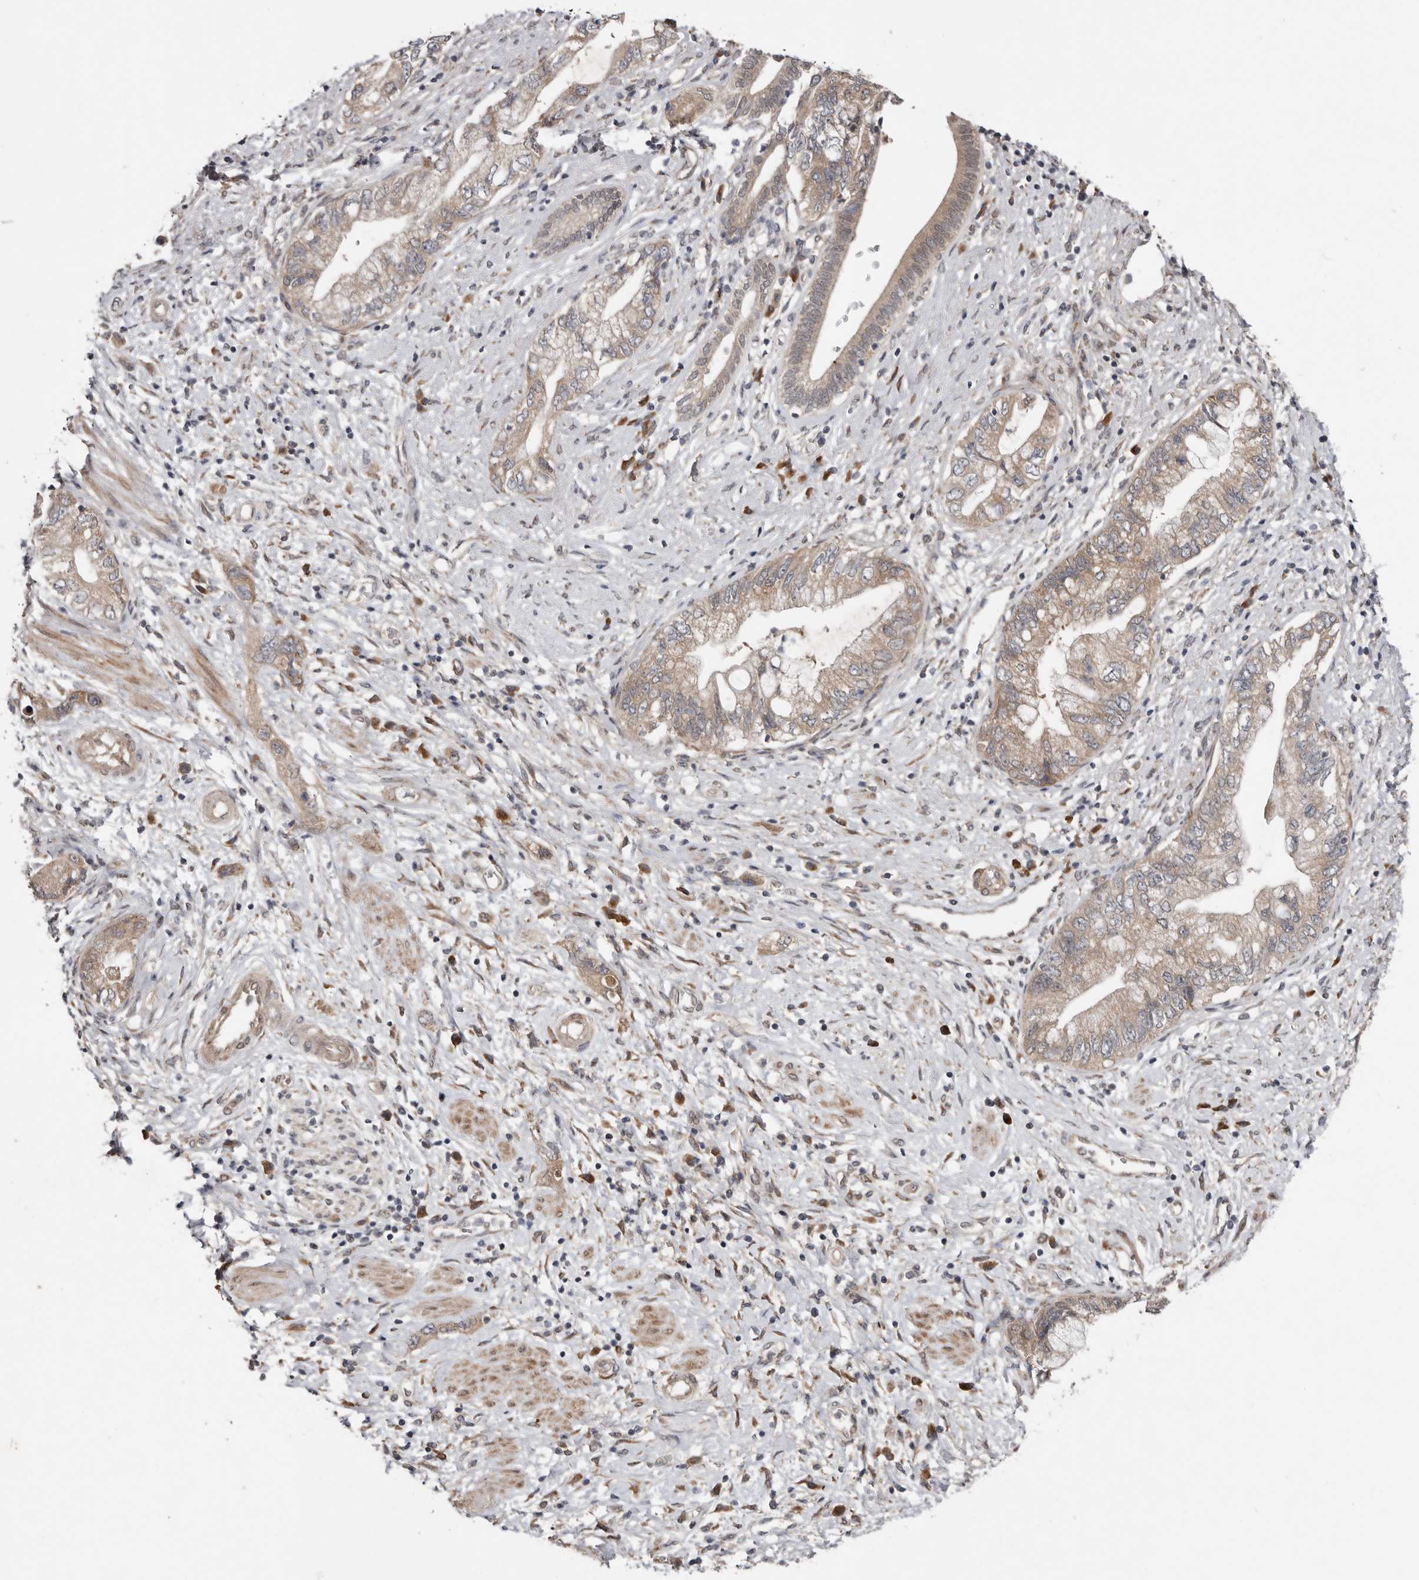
{"staining": {"intensity": "weak", "quantity": ">75%", "location": "cytoplasmic/membranous"}, "tissue": "pancreatic cancer", "cell_type": "Tumor cells", "image_type": "cancer", "snomed": [{"axis": "morphology", "description": "Adenocarcinoma, NOS"}, {"axis": "topography", "description": "Pancreas"}], "caption": "This is an image of immunohistochemistry staining of pancreatic cancer, which shows weak staining in the cytoplasmic/membranous of tumor cells.", "gene": "CHML", "patient": {"sex": "female", "age": 73}}